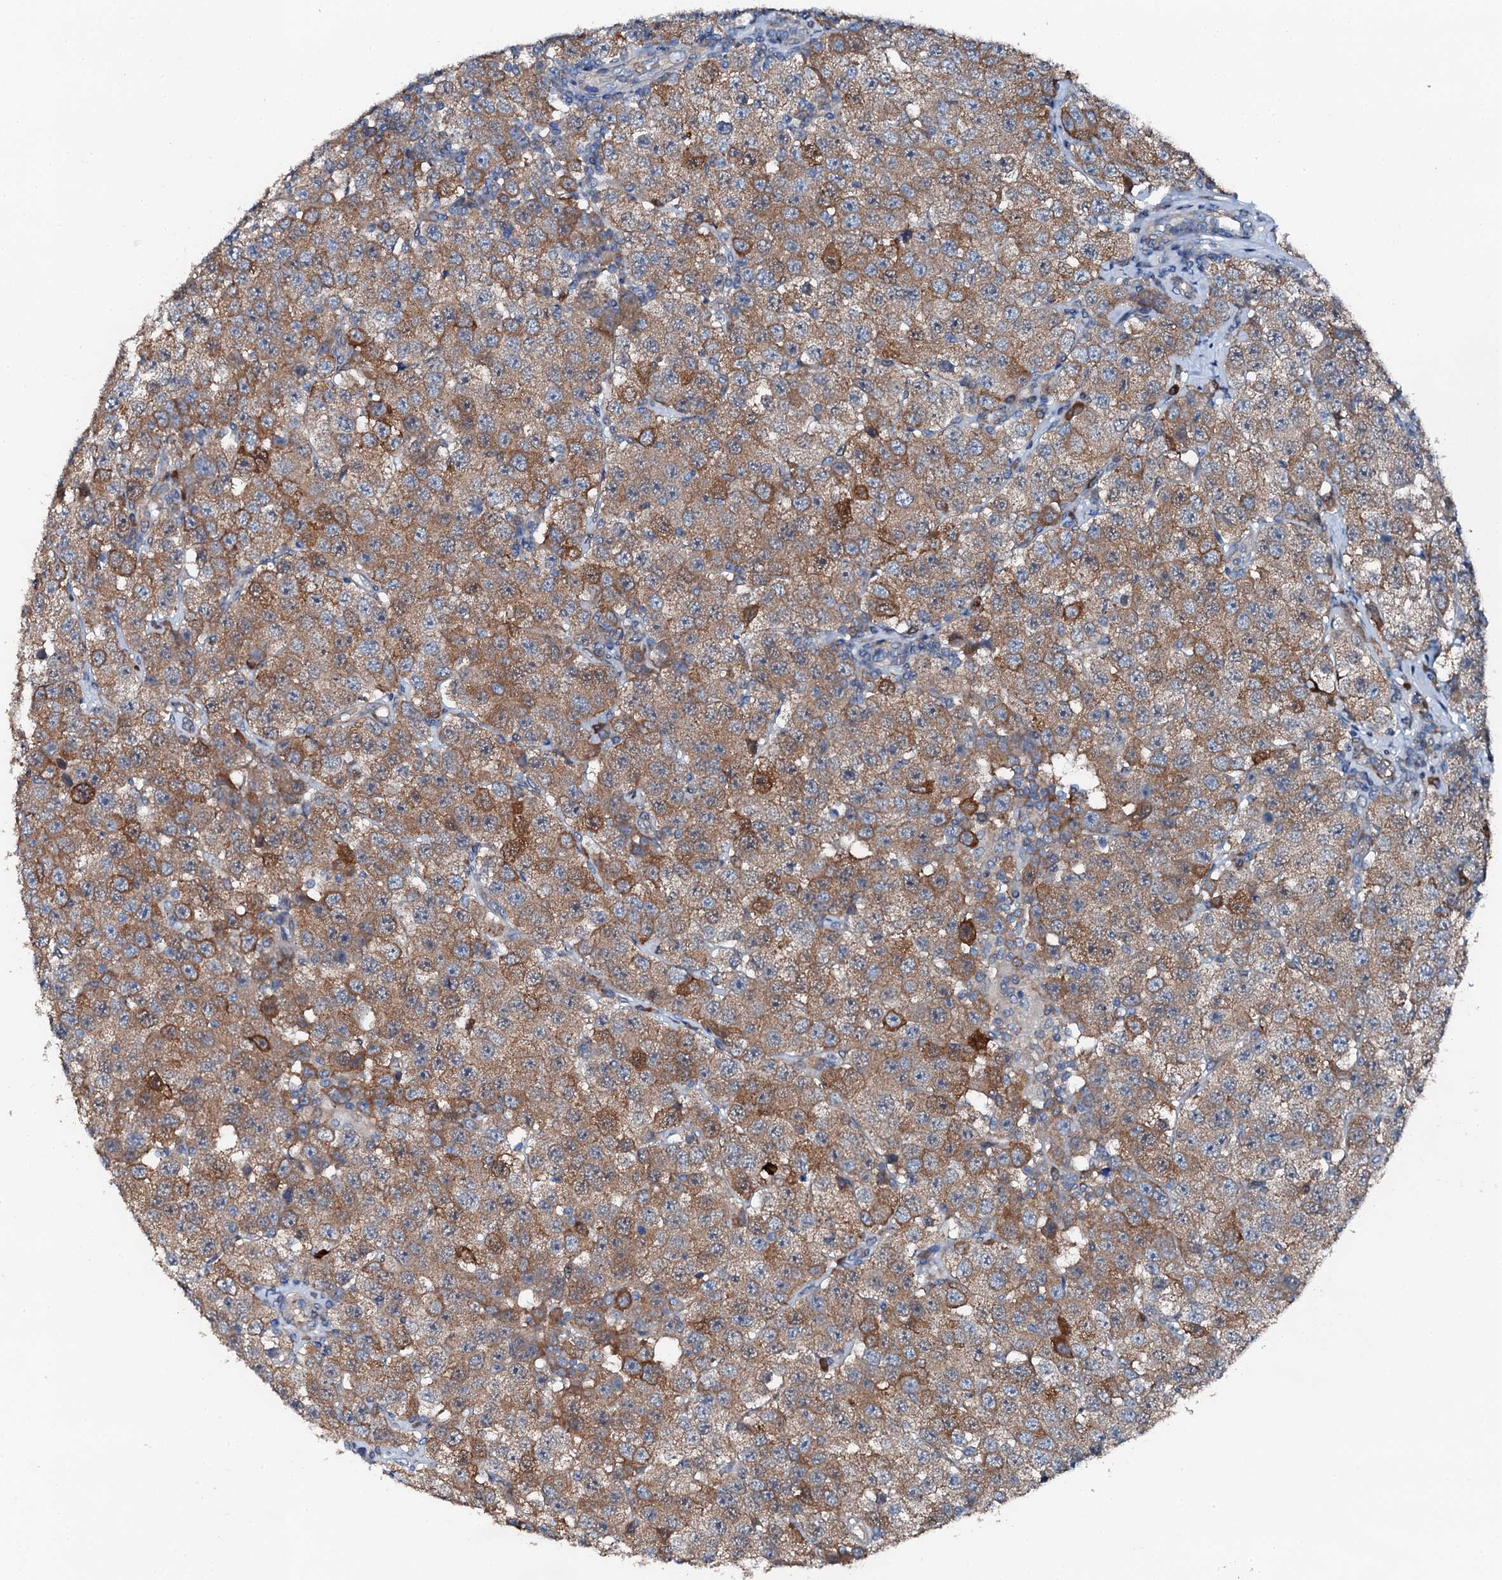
{"staining": {"intensity": "moderate", "quantity": ">75%", "location": "cytoplasmic/membranous"}, "tissue": "testis cancer", "cell_type": "Tumor cells", "image_type": "cancer", "snomed": [{"axis": "morphology", "description": "Seminoma, NOS"}, {"axis": "topography", "description": "Testis"}], "caption": "DAB immunohistochemical staining of testis seminoma reveals moderate cytoplasmic/membranous protein staining in about >75% of tumor cells. The protein is shown in brown color, while the nuclei are stained blue.", "gene": "GFOD2", "patient": {"sex": "male", "age": 28}}